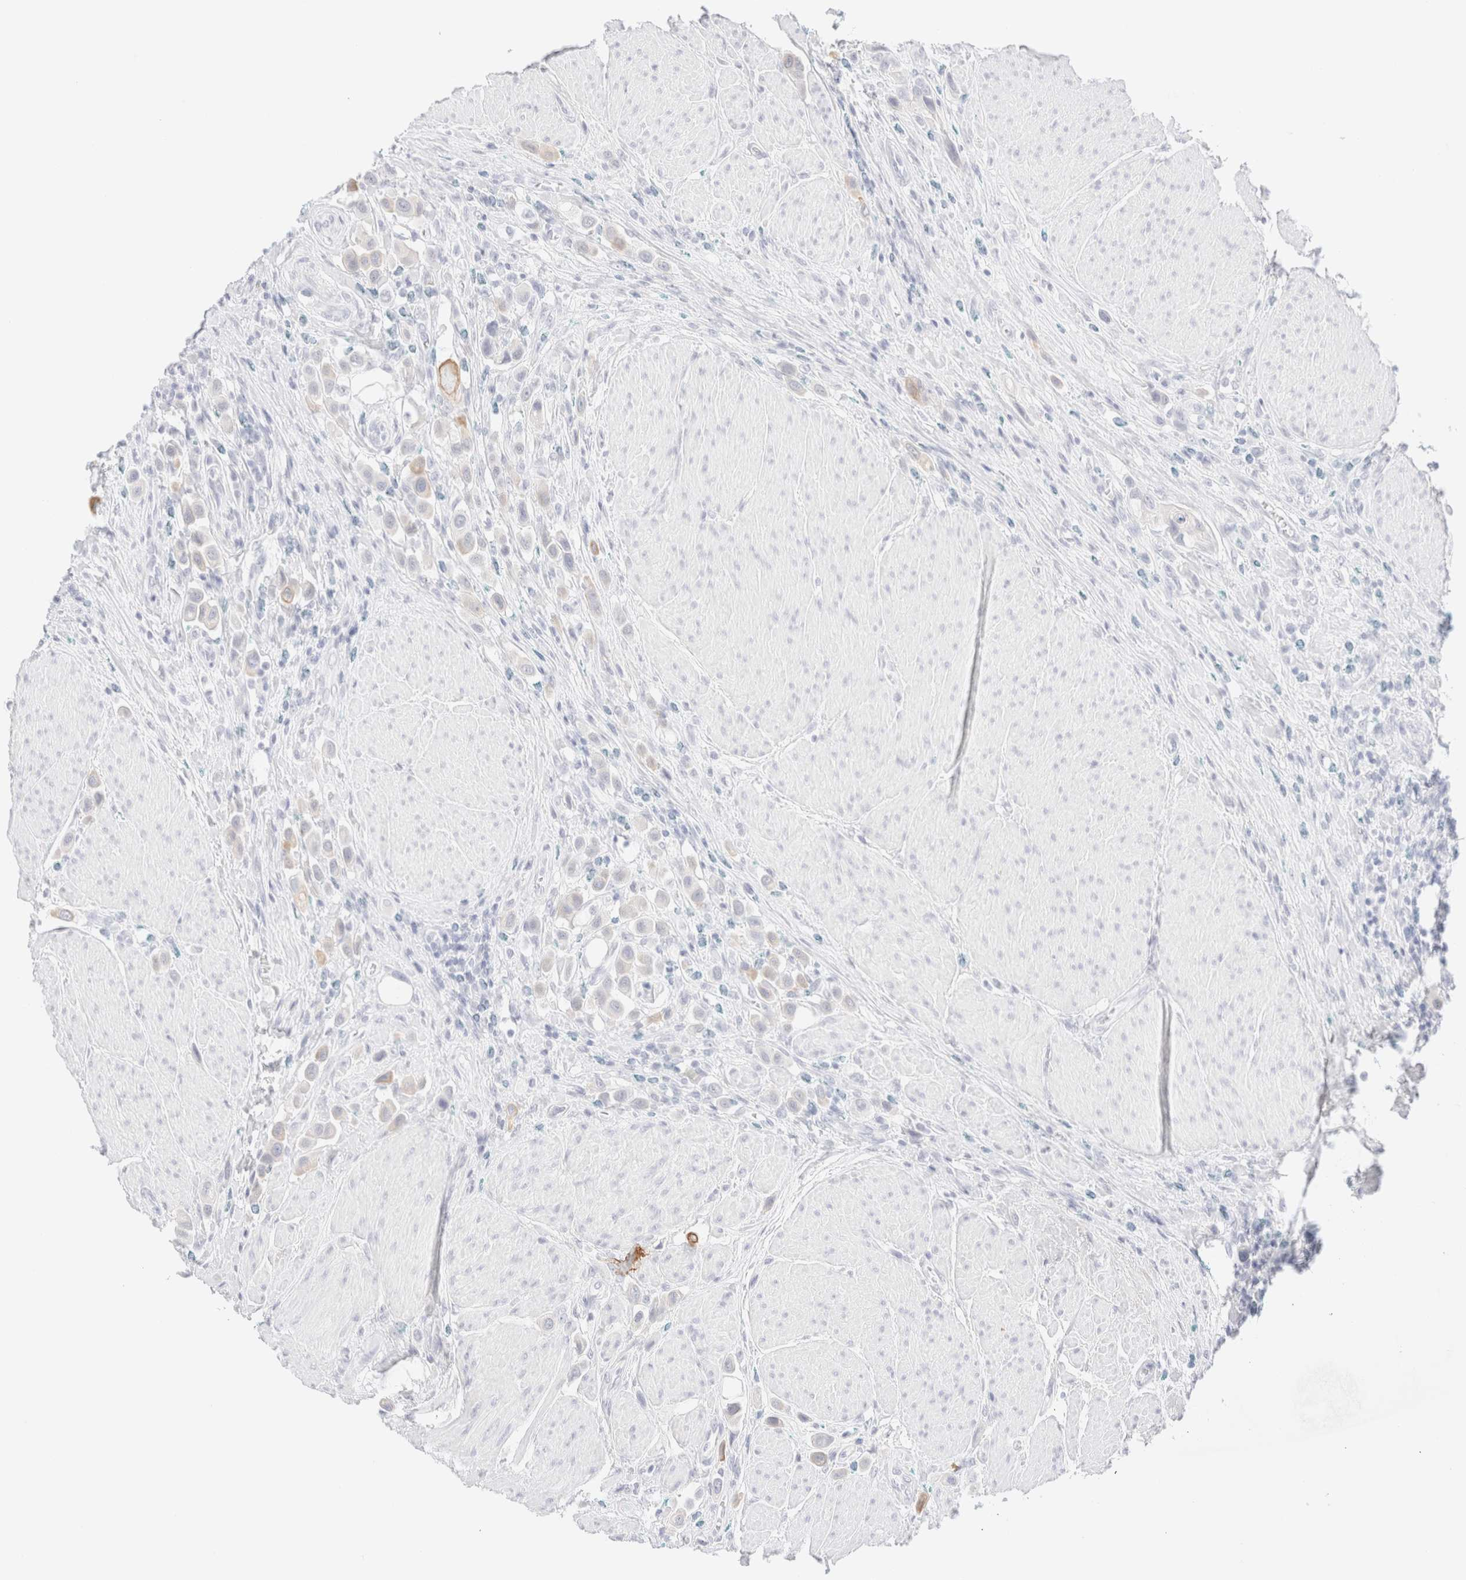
{"staining": {"intensity": "moderate", "quantity": "<25%", "location": "cytoplasmic/membranous"}, "tissue": "urothelial cancer", "cell_type": "Tumor cells", "image_type": "cancer", "snomed": [{"axis": "morphology", "description": "Urothelial carcinoma, High grade"}, {"axis": "topography", "description": "Urinary bladder"}], "caption": "Brown immunohistochemical staining in urothelial carcinoma (high-grade) shows moderate cytoplasmic/membranous positivity in about <25% of tumor cells.", "gene": "KRT15", "patient": {"sex": "male", "age": 50}}